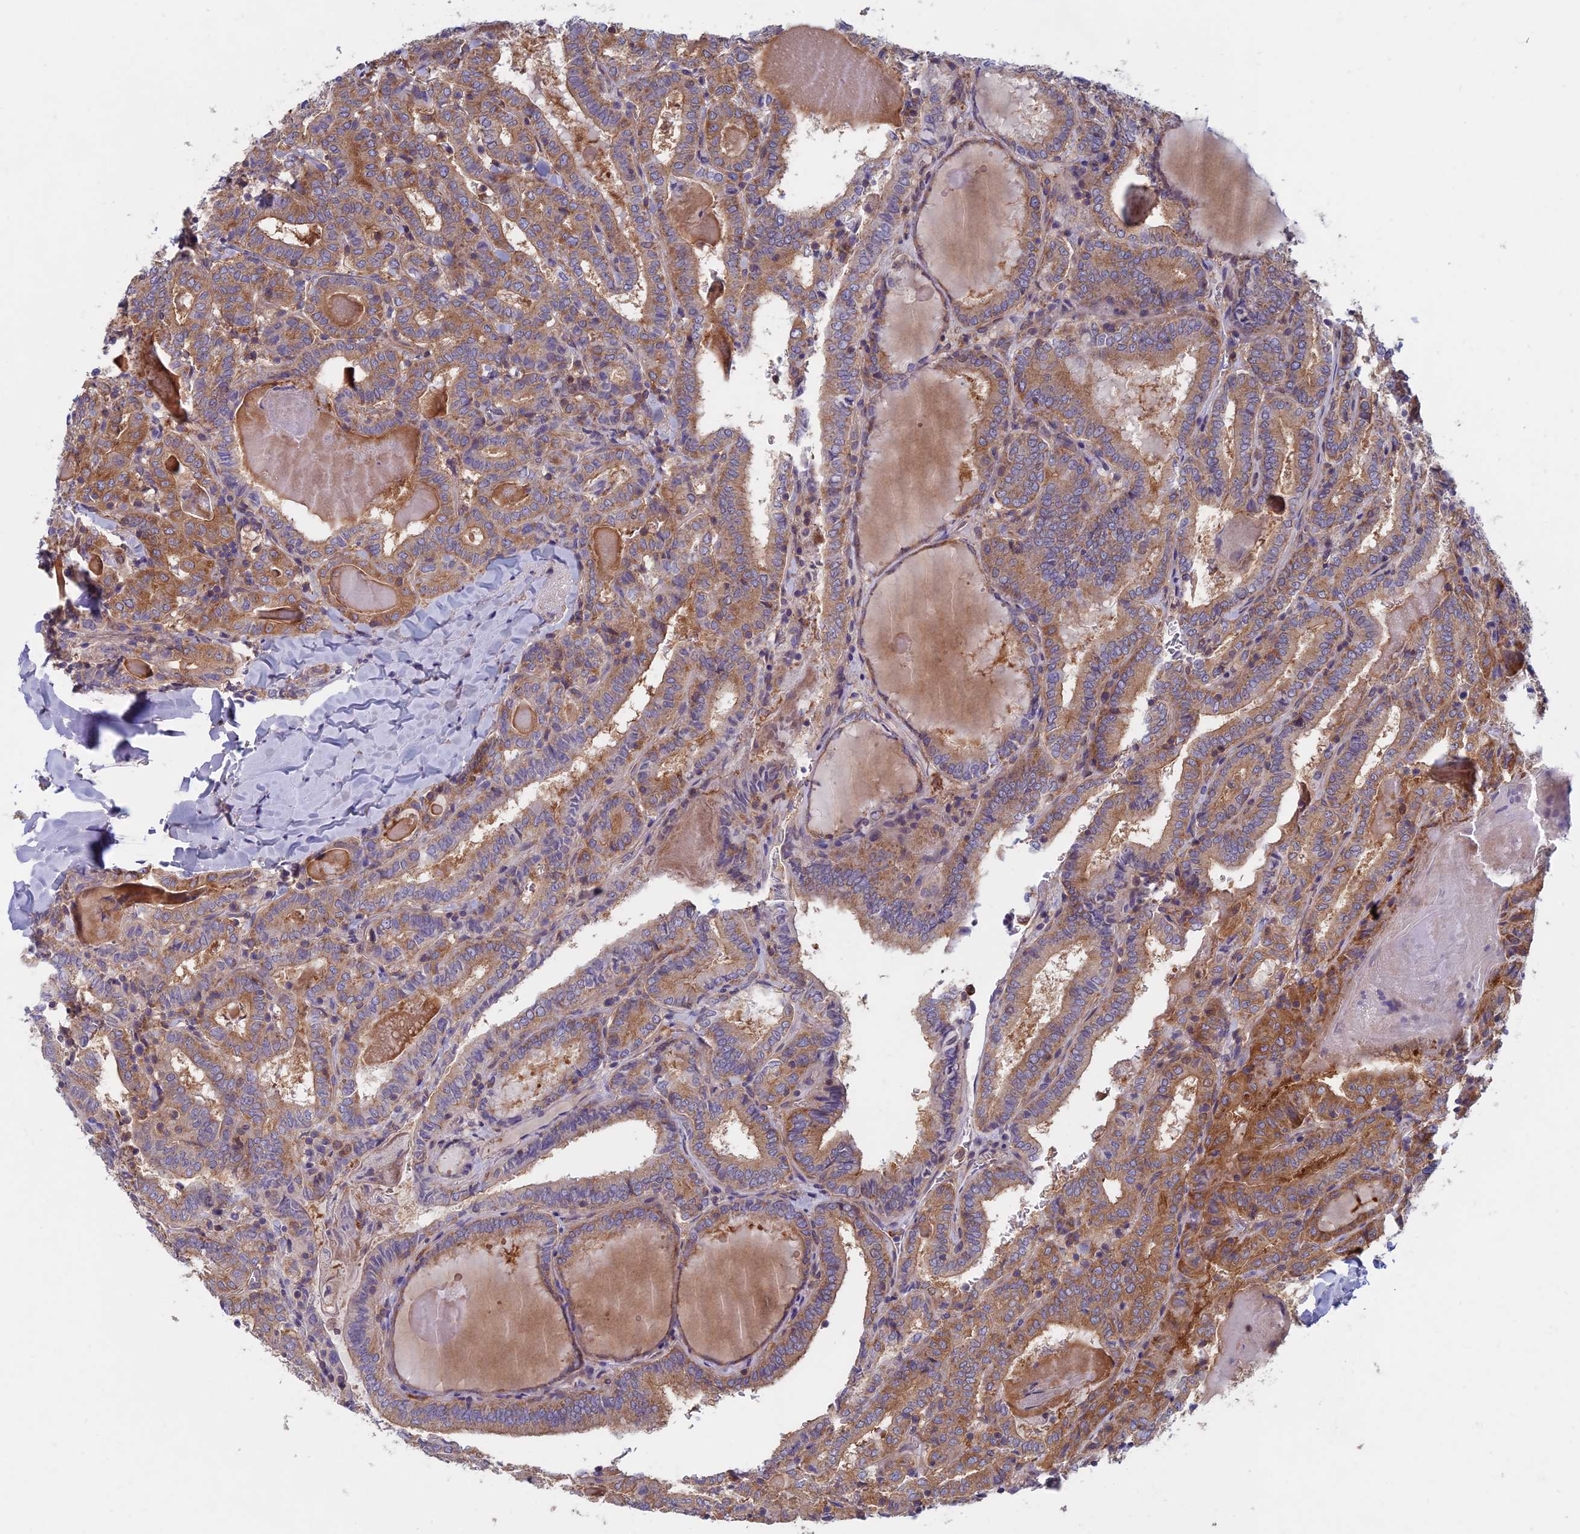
{"staining": {"intensity": "moderate", "quantity": ">75%", "location": "cytoplasmic/membranous"}, "tissue": "thyroid cancer", "cell_type": "Tumor cells", "image_type": "cancer", "snomed": [{"axis": "morphology", "description": "Papillary adenocarcinoma, NOS"}, {"axis": "topography", "description": "Thyroid gland"}], "caption": "Immunohistochemistry (IHC) of human thyroid cancer (papillary adenocarcinoma) exhibits medium levels of moderate cytoplasmic/membranous staining in about >75% of tumor cells. (DAB = brown stain, brightfield microscopy at high magnification).", "gene": "DNM1L", "patient": {"sex": "female", "age": 72}}